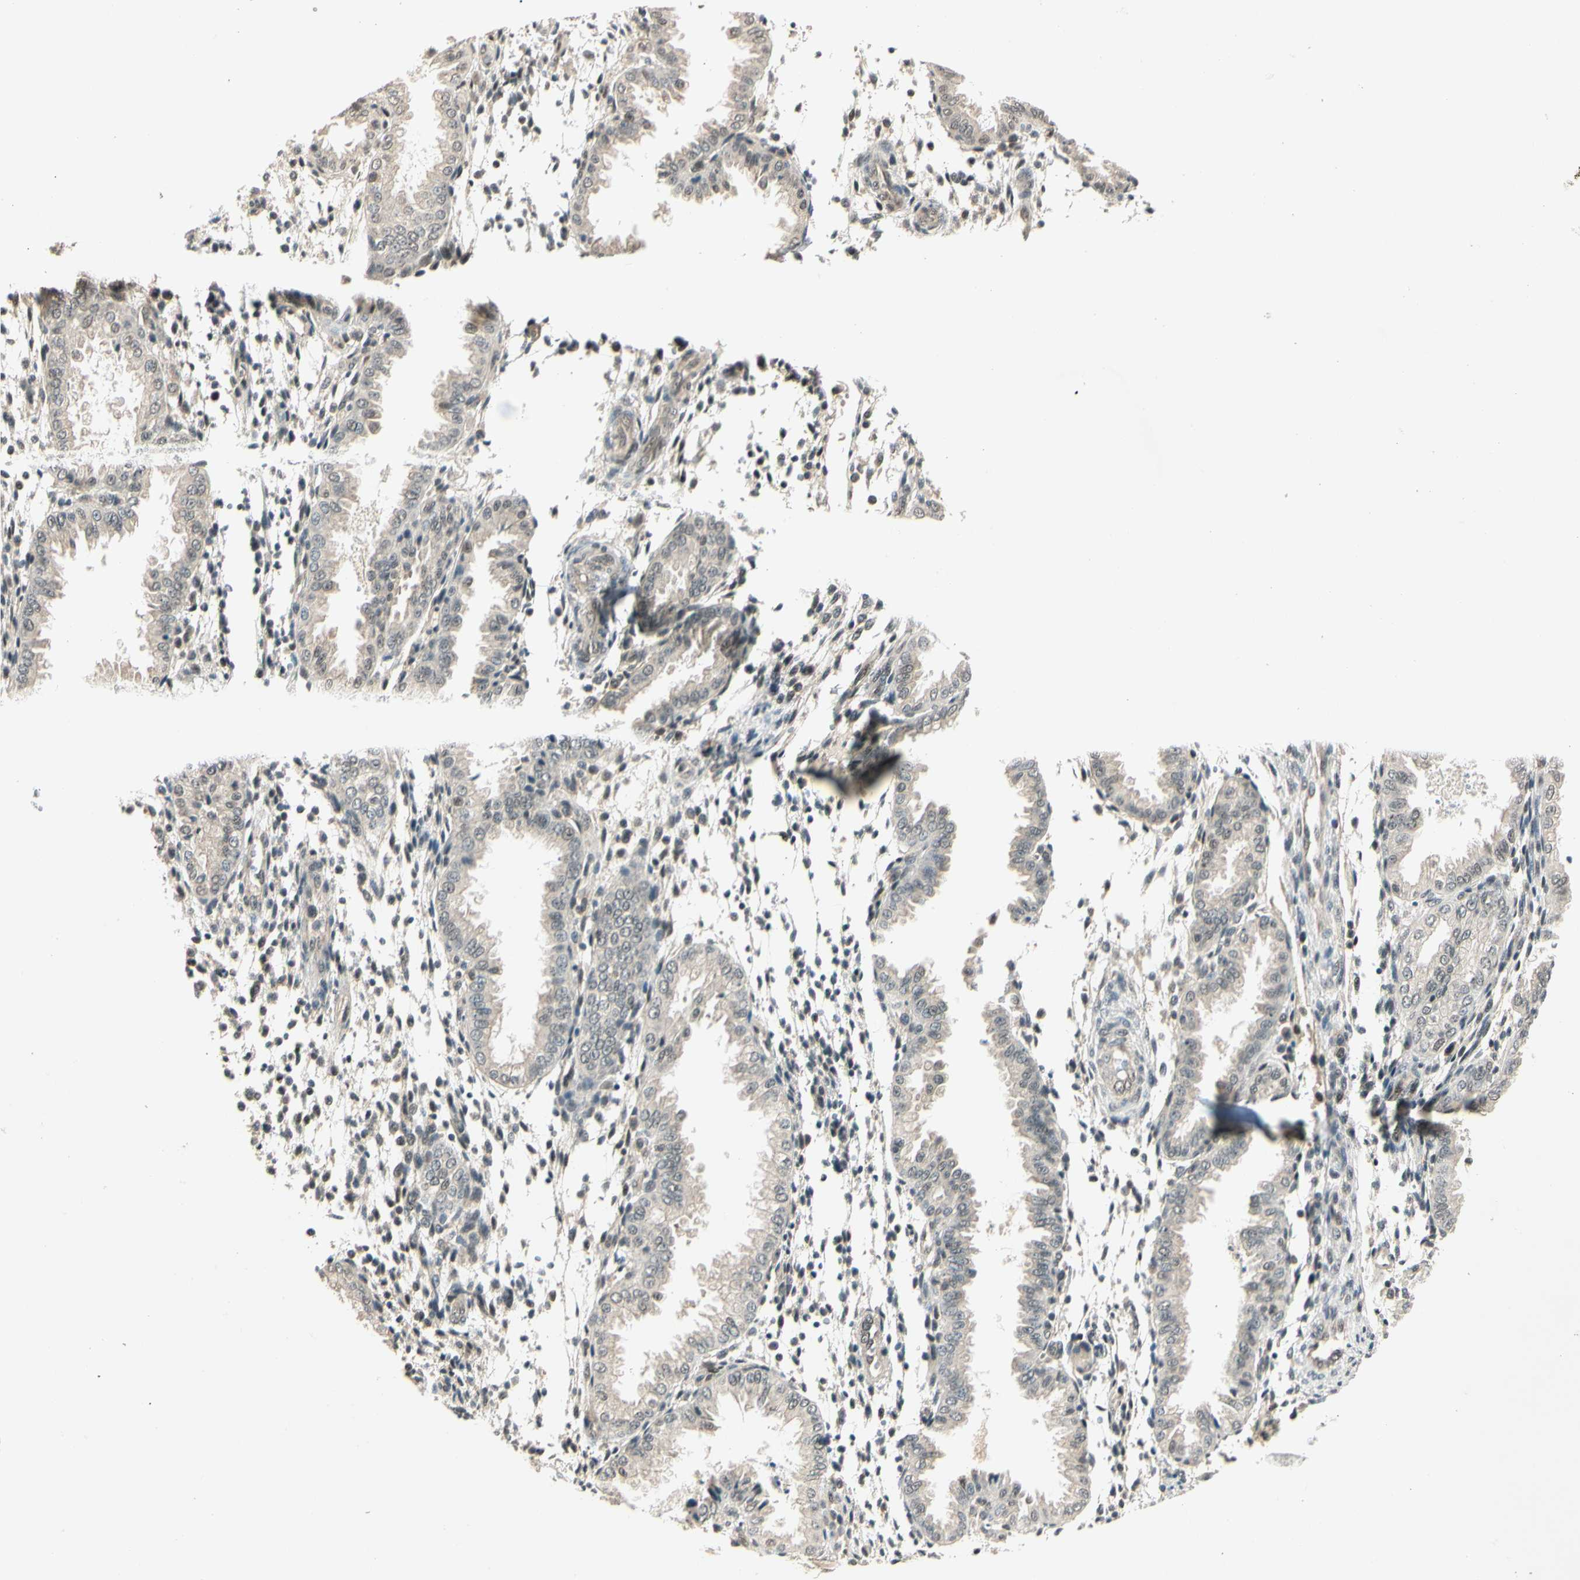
{"staining": {"intensity": "moderate", "quantity": ">75%", "location": "cytoplasmic/membranous,nuclear"}, "tissue": "endometrium", "cell_type": "Cells in endometrial stroma", "image_type": "normal", "snomed": [{"axis": "morphology", "description": "Normal tissue, NOS"}, {"axis": "topography", "description": "Endometrium"}], "caption": "An image of human endometrium stained for a protein demonstrates moderate cytoplasmic/membranous,nuclear brown staining in cells in endometrial stroma.", "gene": "ZSCAN12", "patient": {"sex": "female", "age": 33}}